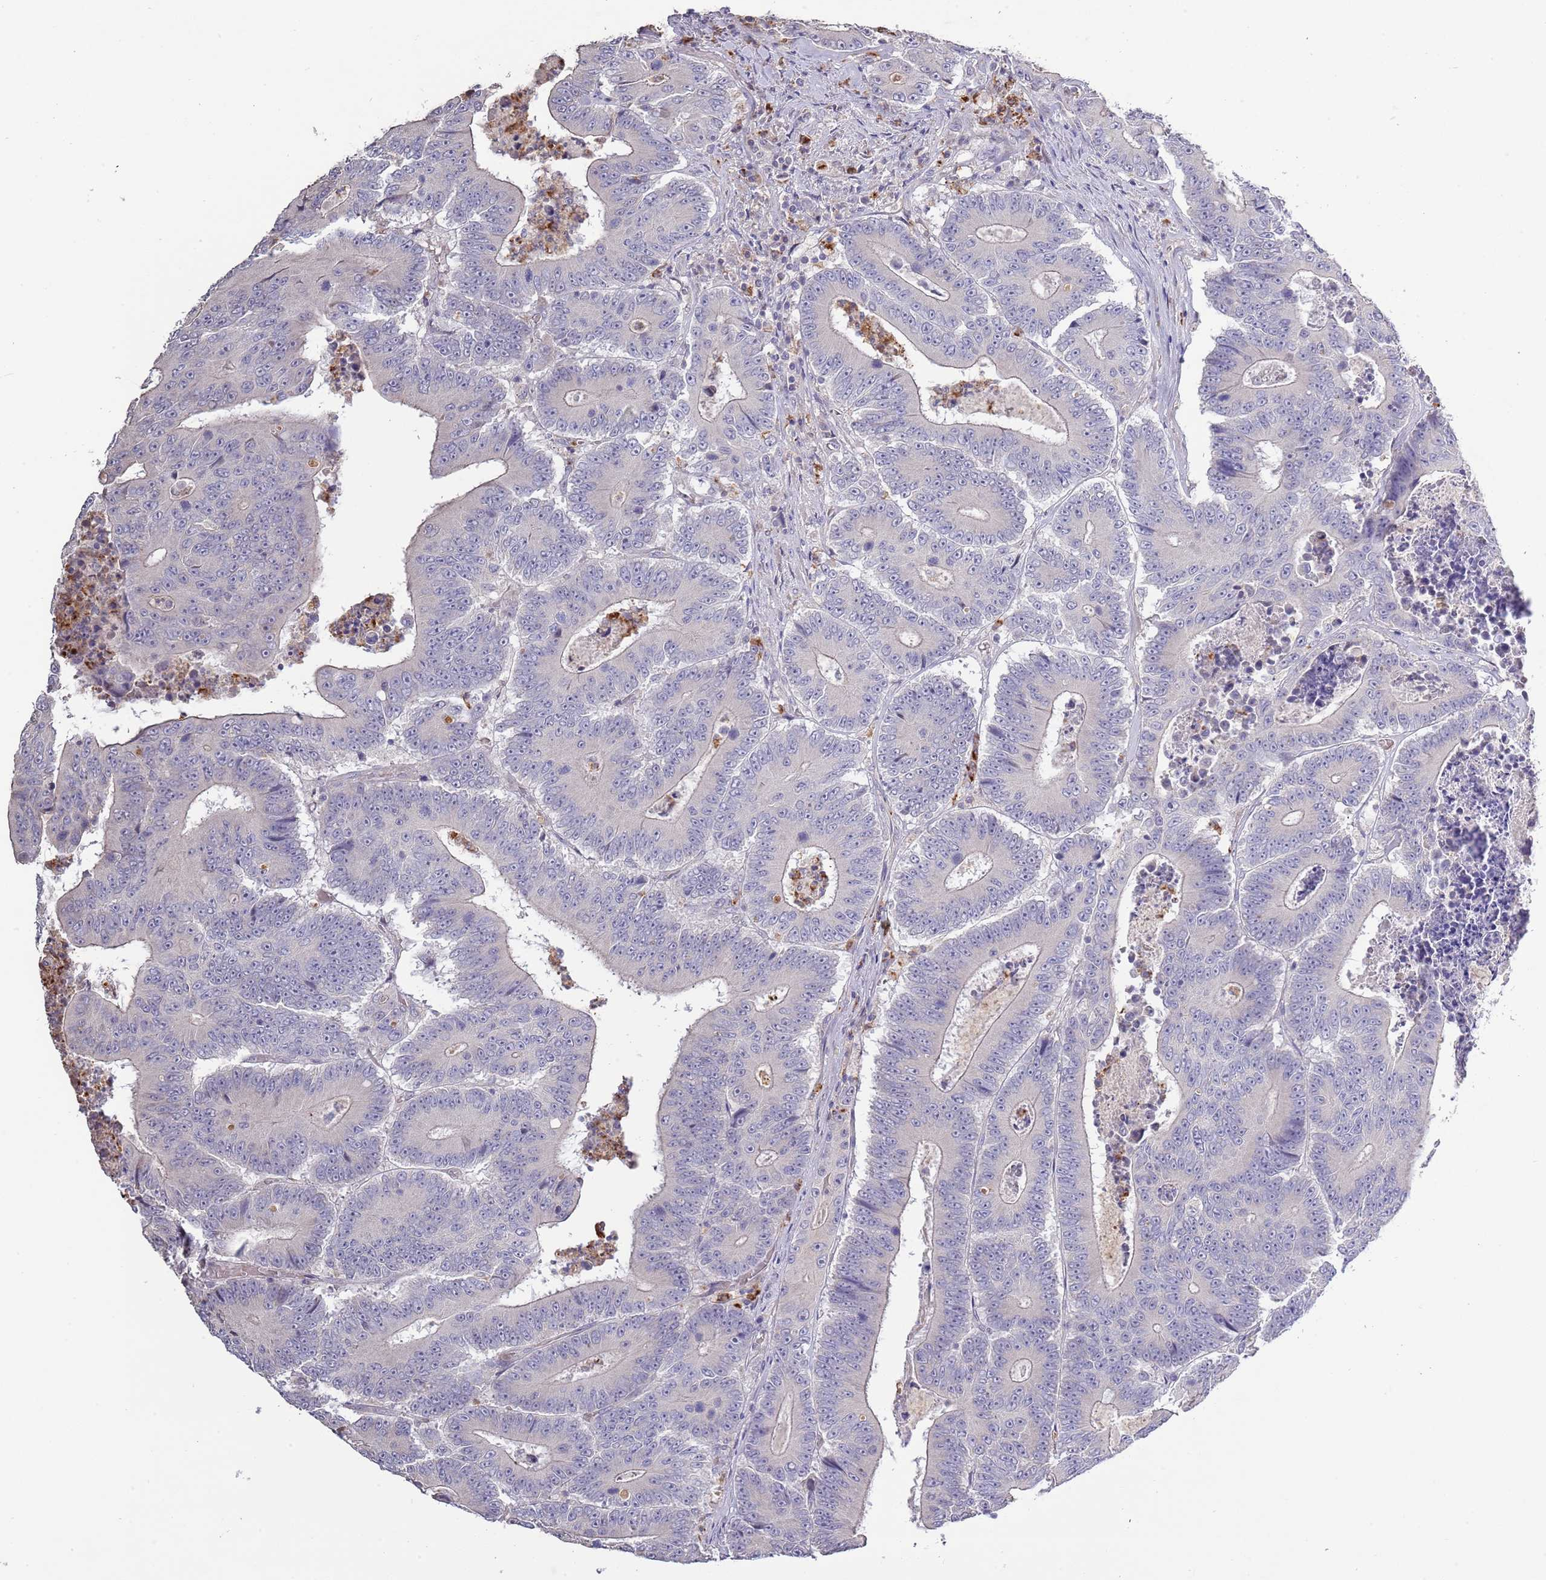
{"staining": {"intensity": "negative", "quantity": "none", "location": "none"}, "tissue": "colorectal cancer", "cell_type": "Tumor cells", "image_type": "cancer", "snomed": [{"axis": "morphology", "description": "Adenocarcinoma, NOS"}, {"axis": "topography", "description": "Colon"}], "caption": "IHC of colorectal cancer (adenocarcinoma) shows no staining in tumor cells.", "gene": "P2RY13", "patient": {"sex": "male", "age": 83}}